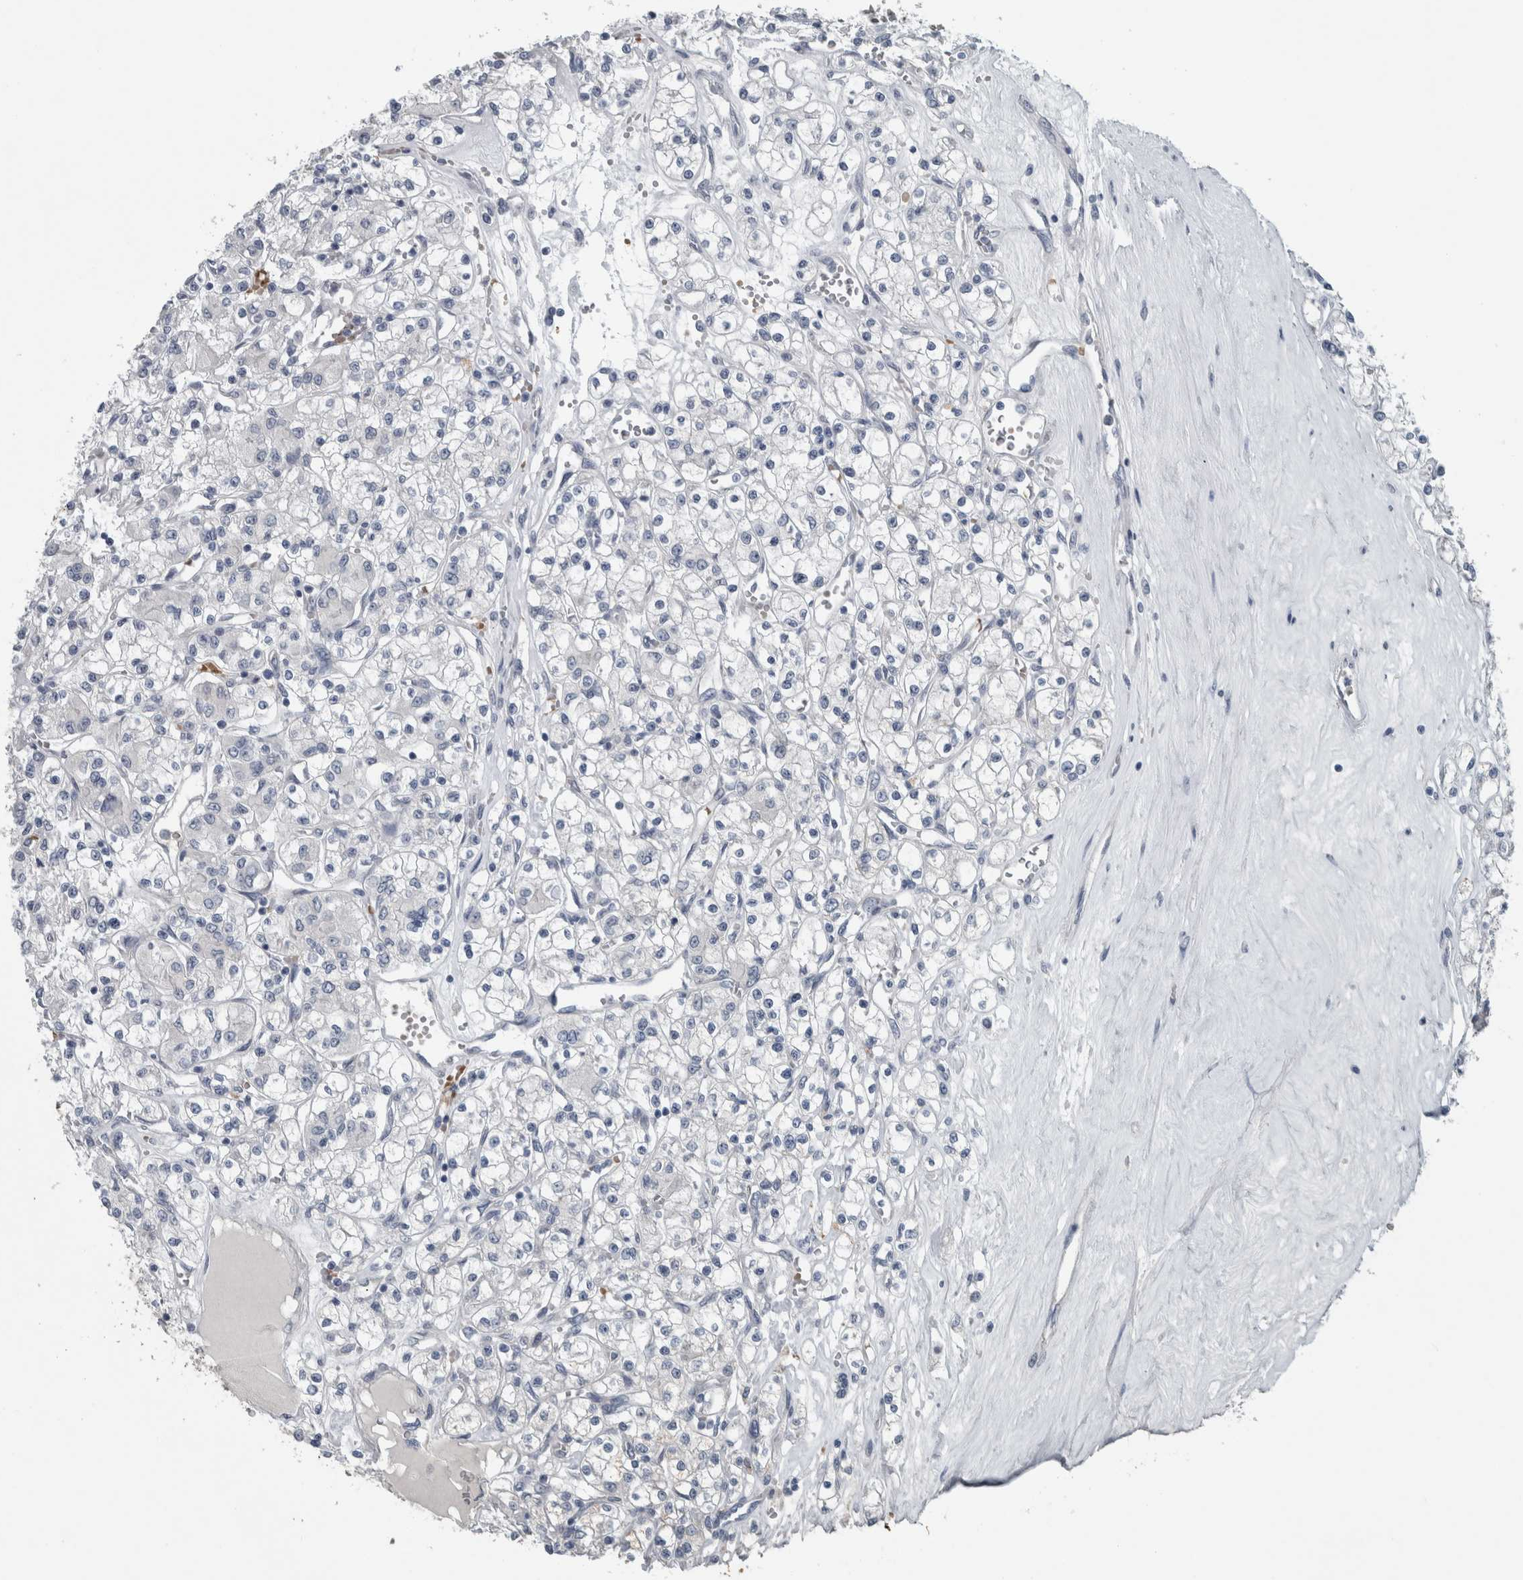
{"staining": {"intensity": "negative", "quantity": "none", "location": "none"}, "tissue": "renal cancer", "cell_type": "Tumor cells", "image_type": "cancer", "snomed": [{"axis": "morphology", "description": "Adenocarcinoma, NOS"}, {"axis": "topography", "description": "Kidney"}], "caption": "The image reveals no significant positivity in tumor cells of renal cancer (adenocarcinoma). The staining is performed using DAB brown chromogen with nuclei counter-stained in using hematoxylin.", "gene": "SH3GL2", "patient": {"sex": "female", "age": 59}}